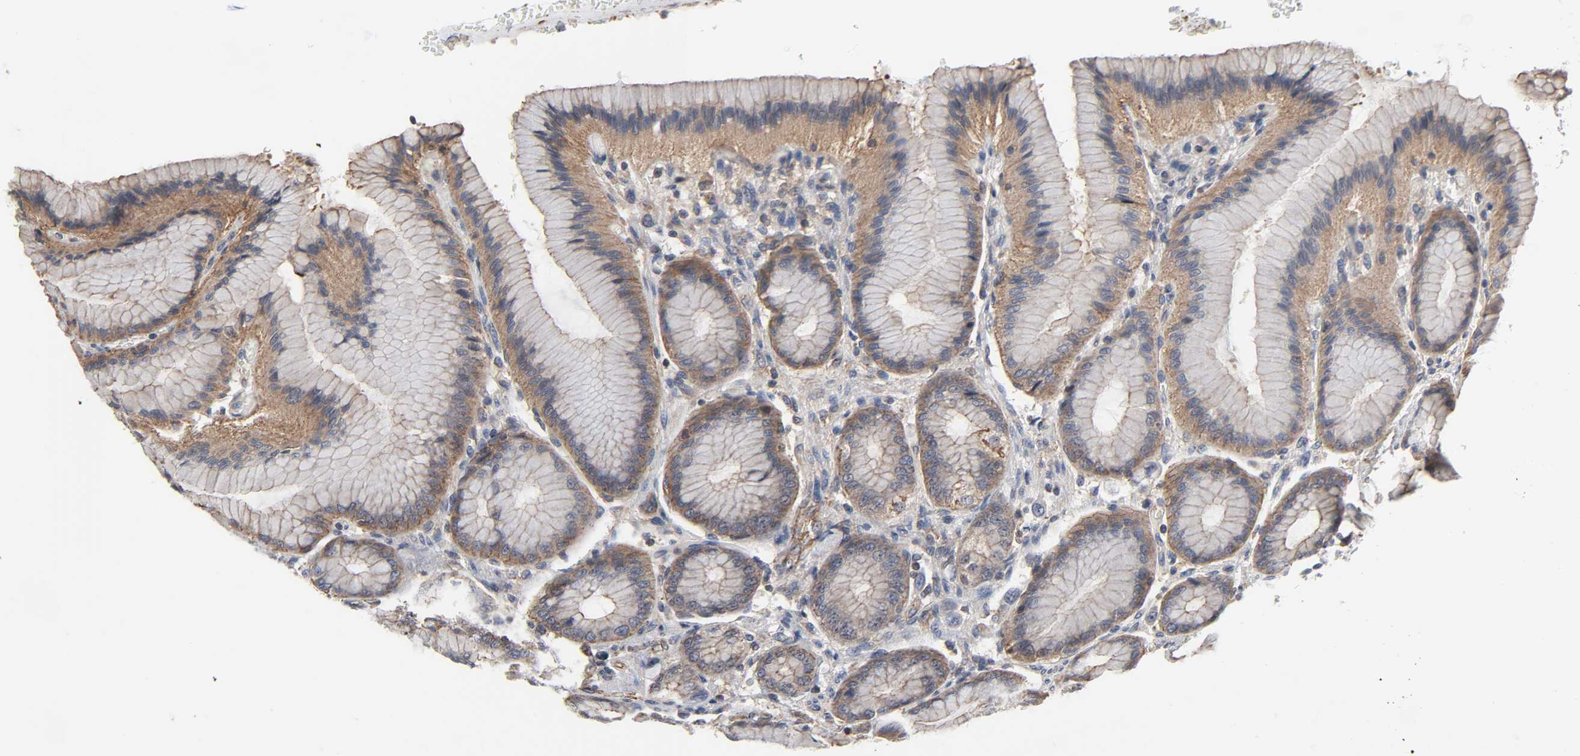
{"staining": {"intensity": "moderate", "quantity": ">75%", "location": "cytoplasmic/membranous,nuclear"}, "tissue": "stomach", "cell_type": "Glandular cells", "image_type": "normal", "snomed": [{"axis": "morphology", "description": "Normal tissue, NOS"}, {"axis": "morphology", "description": "Adenocarcinoma, NOS"}, {"axis": "topography", "description": "Stomach"}, {"axis": "topography", "description": "Stomach, lower"}], "caption": "Unremarkable stomach shows moderate cytoplasmic/membranous,nuclear staining in approximately >75% of glandular cells, visualized by immunohistochemistry.", "gene": "DDX10", "patient": {"sex": "female", "age": 65}}